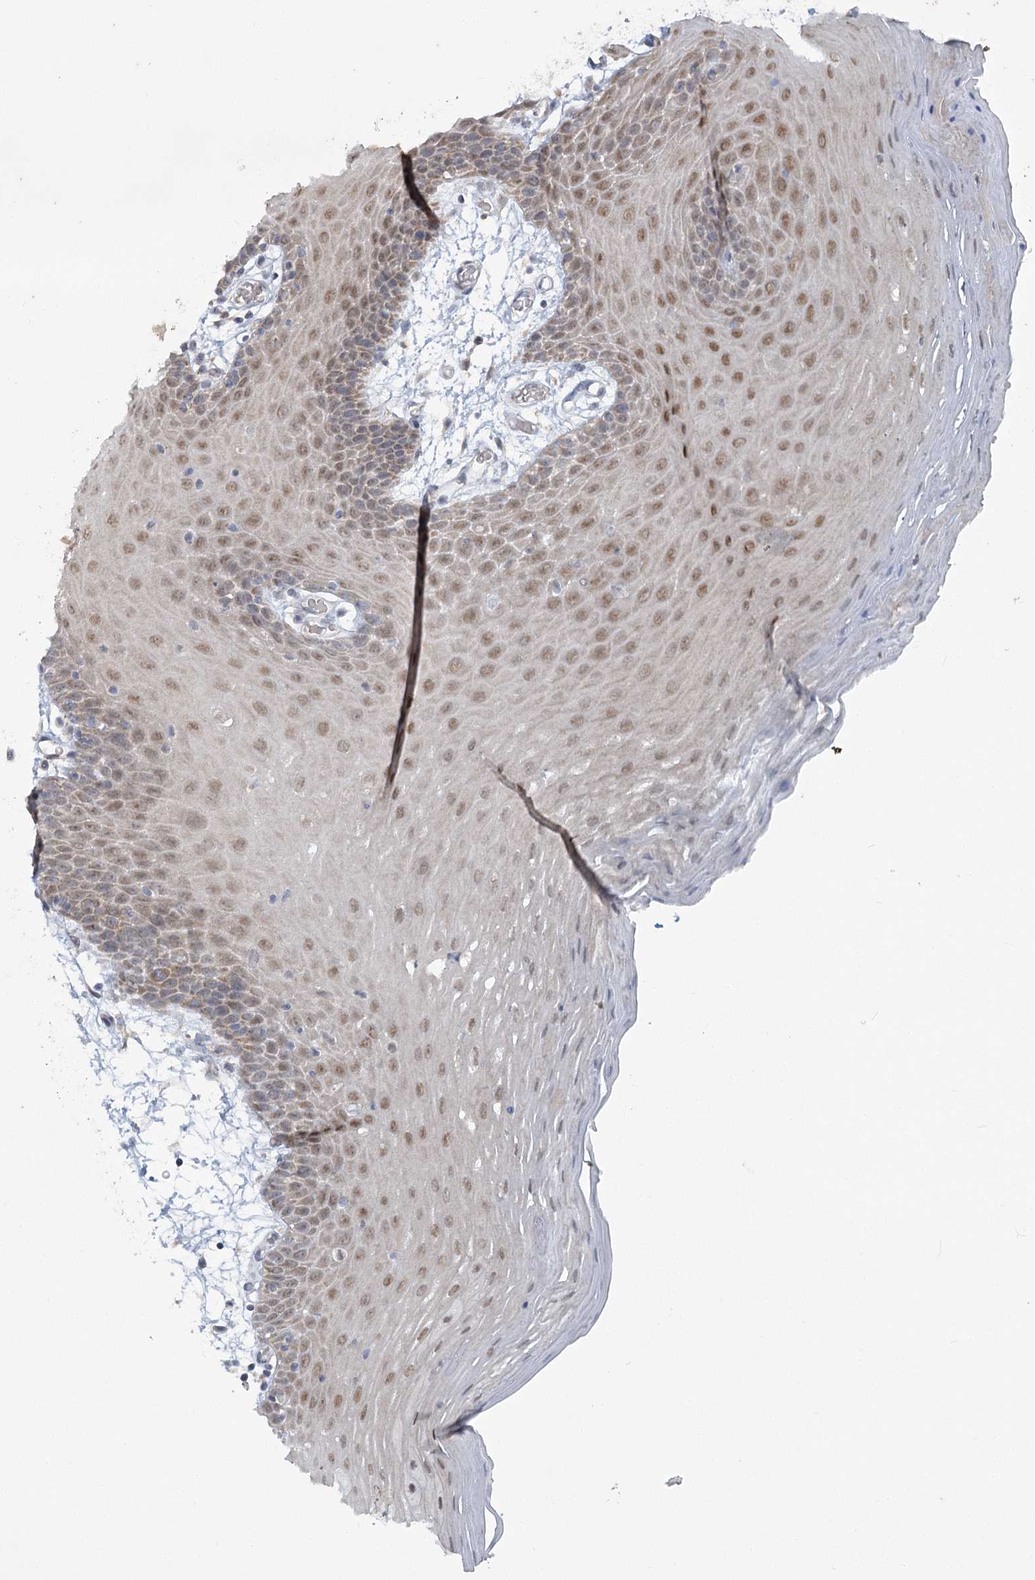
{"staining": {"intensity": "moderate", "quantity": "<25%", "location": "nuclear"}, "tissue": "oral mucosa", "cell_type": "Squamous epithelial cells", "image_type": "normal", "snomed": [{"axis": "morphology", "description": "Normal tissue, NOS"}, {"axis": "topography", "description": "Skeletal muscle"}, {"axis": "topography", "description": "Oral tissue"}, {"axis": "topography", "description": "Salivary gland"}, {"axis": "topography", "description": "Peripheral nerve tissue"}], "caption": "Immunohistochemical staining of unremarkable oral mucosa shows moderate nuclear protein expression in approximately <25% of squamous epithelial cells. (brown staining indicates protein expression, while blue staining denotes nuclei).", "gene": "MTG1", "patient": {"sex": "male", "age": 54}}